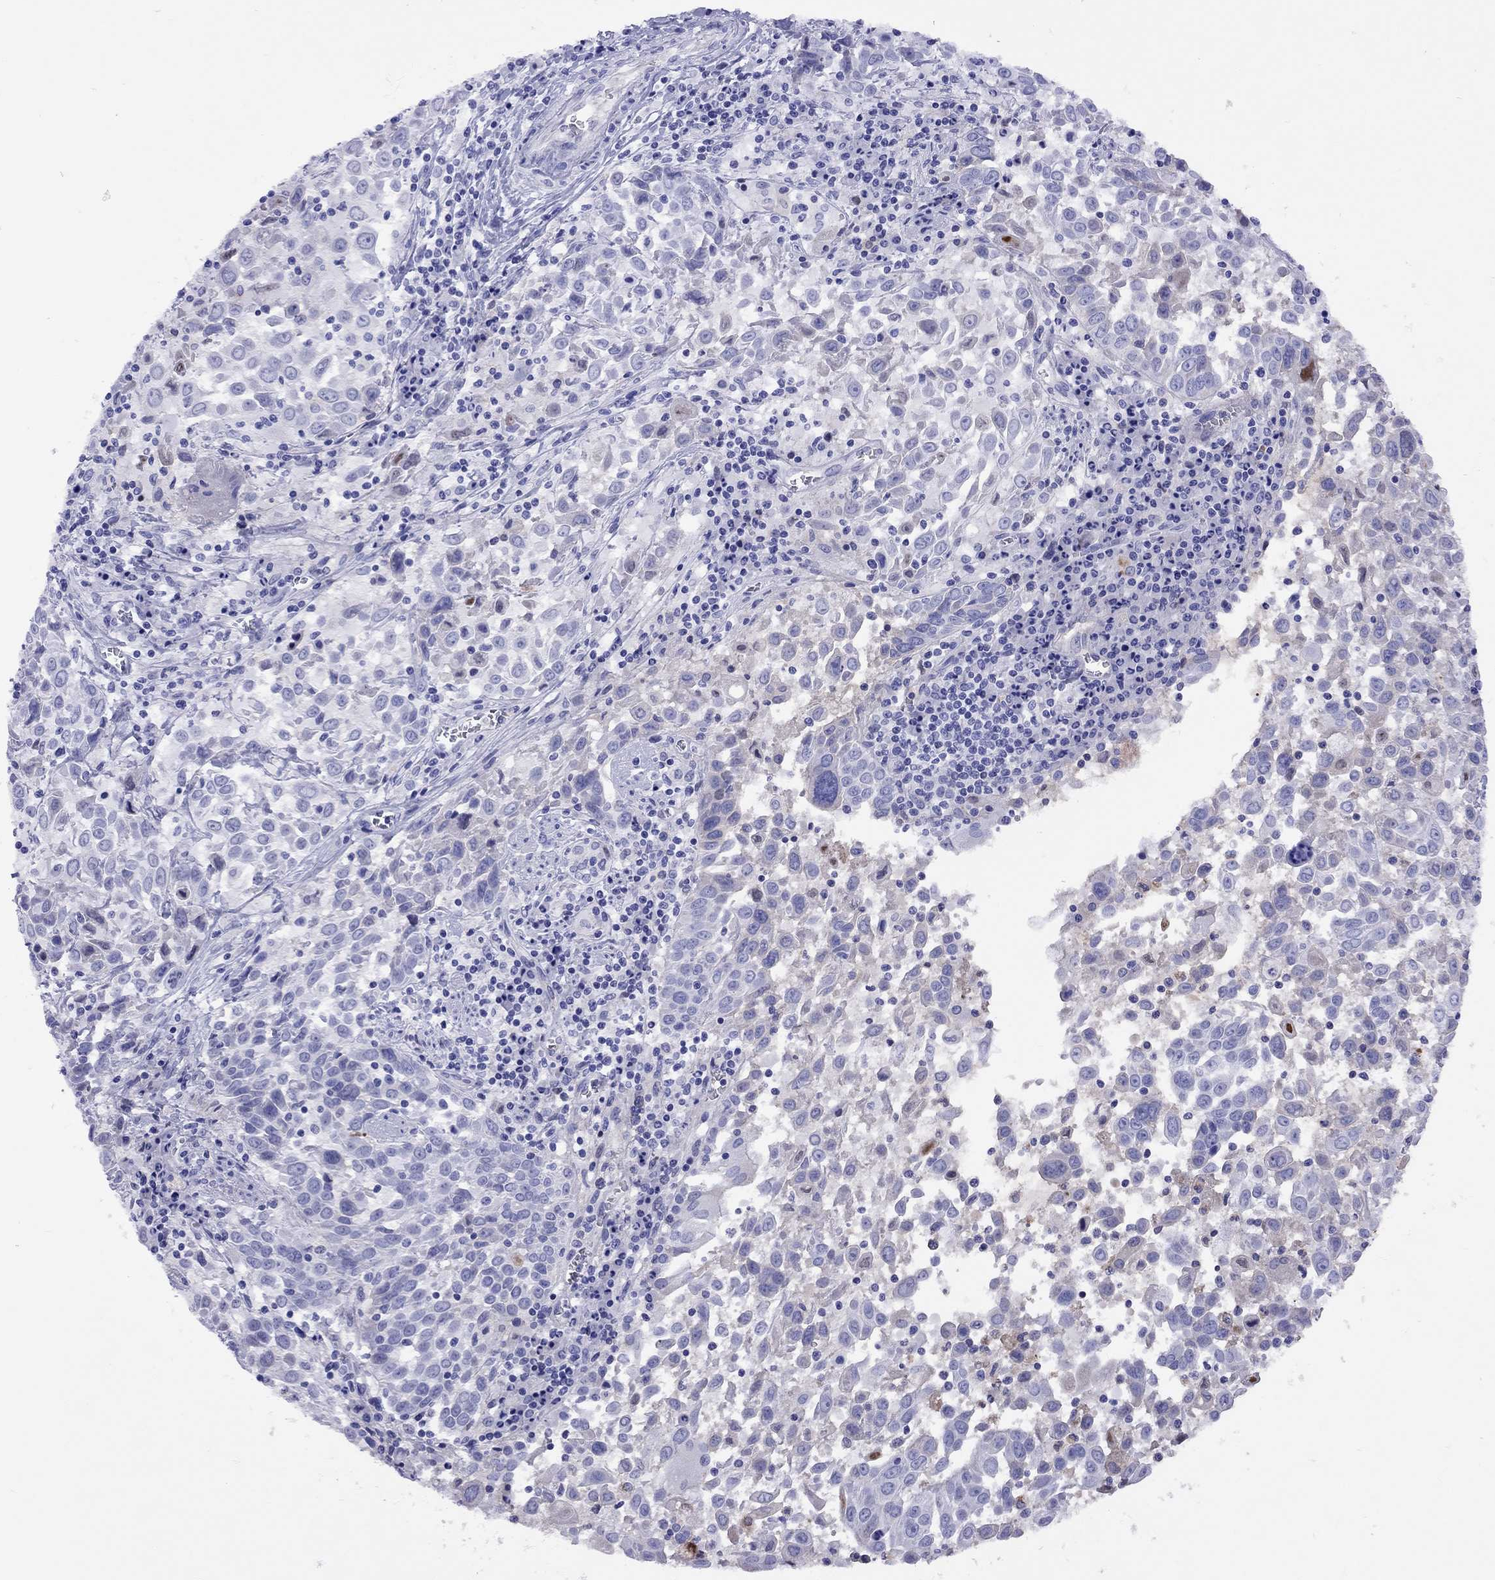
{"staining": {"intensity": "negative", "quantity": "none", "location": "none"}, "tissue": "lung cancer", "cell_type": "Tumor cells", "image_type": "cancer", "snomed": [{"axis": "morphology", "description": "Squamous cell carcinoma, NOS"}, {"axis": "topography", "description": "Lung"}], "caption": "This is an immunohistochemistry micrograph of lung cancer. There is no staining in tumor cells.", "gene": "SERPINA3", "patient": {"sex": "male", "age": 57}}